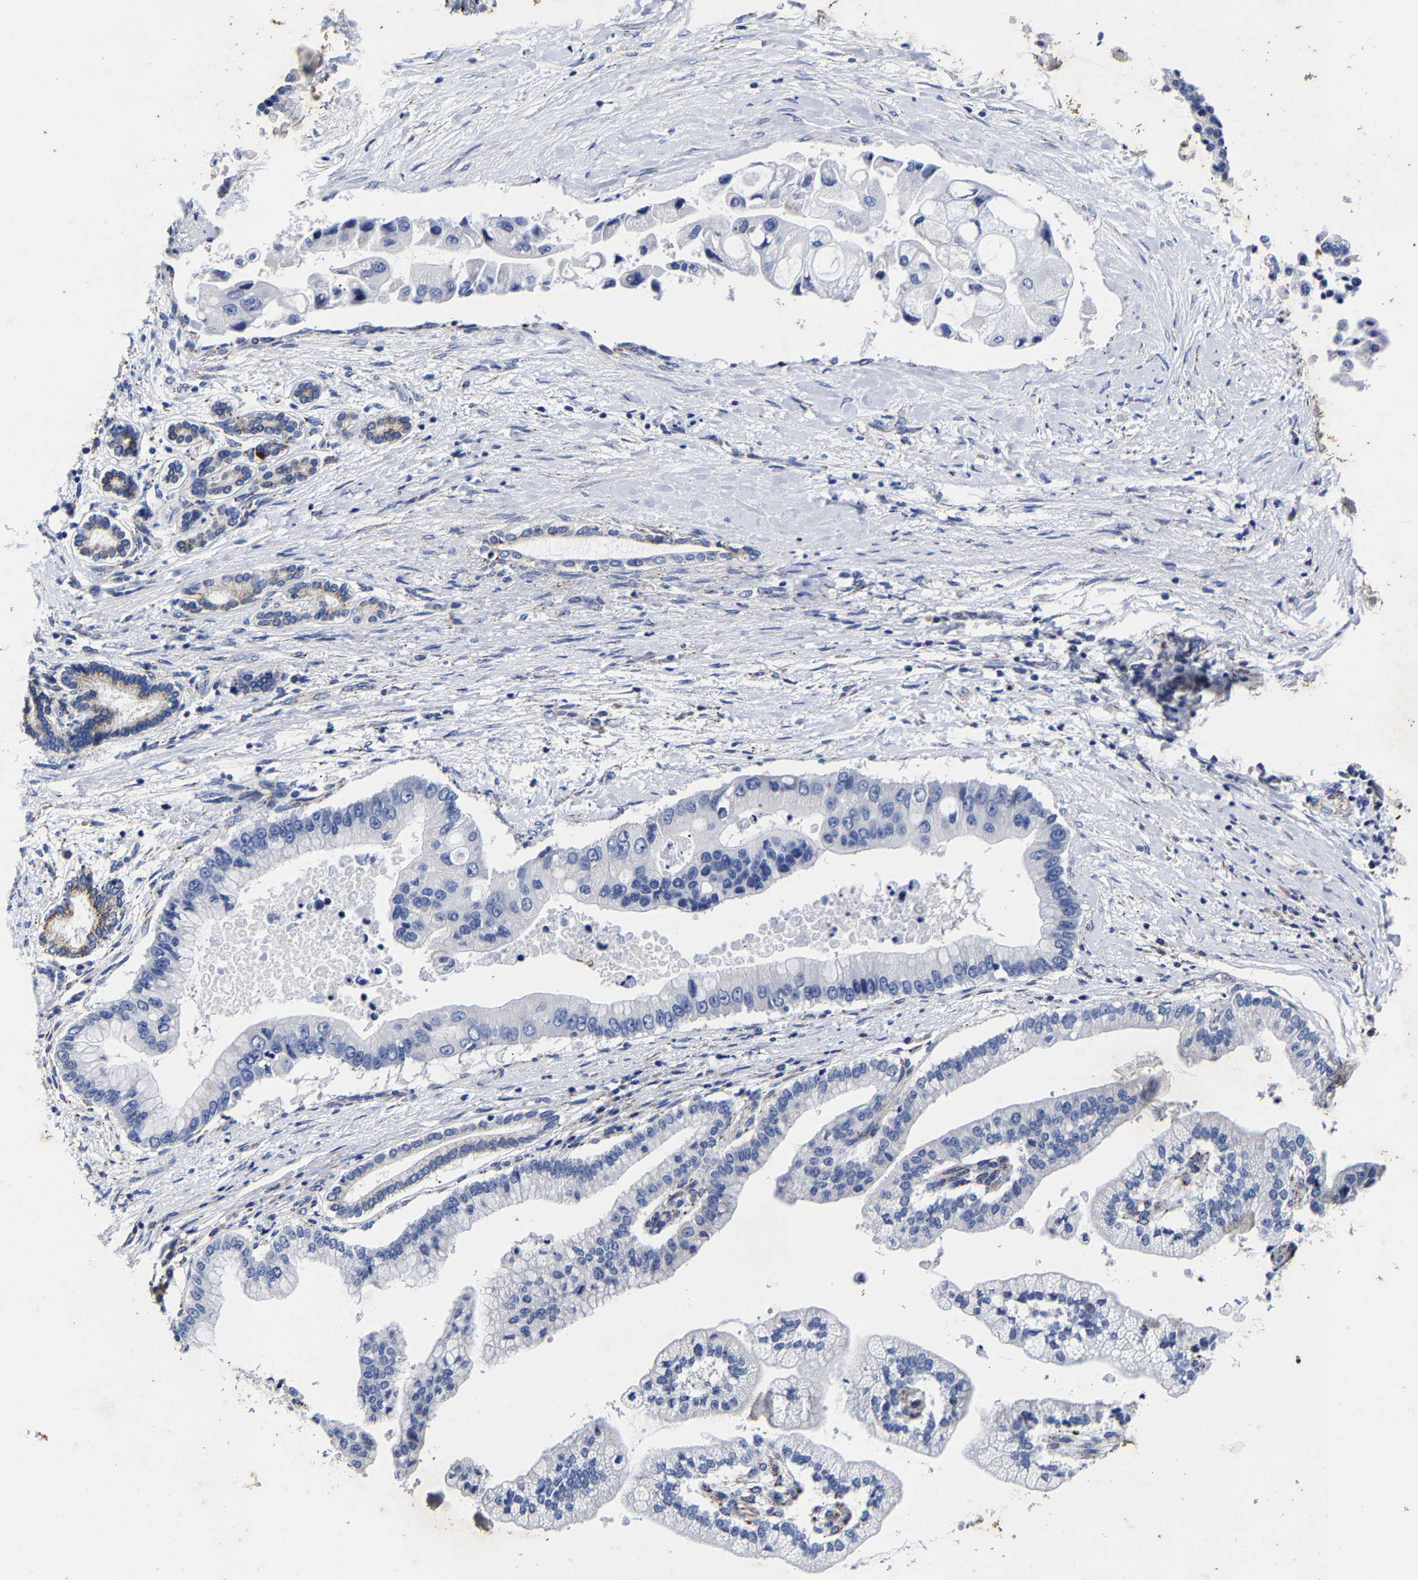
{"staining": {"intensity": "negative", "quantity": "none", "location": "none"}, "tissue": "liver cancer", "cell_type": "Tumor cells", "image_type": "cancer", "snomed": [{"axis": "morphology", "description": "Cholangiocarcinoma"}, {"axis": "topography", "description": "Liver"}], "caption": "High magnification brightfield microscopy of liver cancer stained with DAB (3,3'-diaminobenzidine) (brown) and counterstained with hematoxylin (blue): tumor cells show no significant positivity. (Stains: DAB (3,3'-diaminobenzidine) immunohistochemistry with hematoxylin counter stain, Microscopy: brightfield microscopy at high magnification).", "gene": "AASS", "patient": {"sex": "male", "age": 50}}